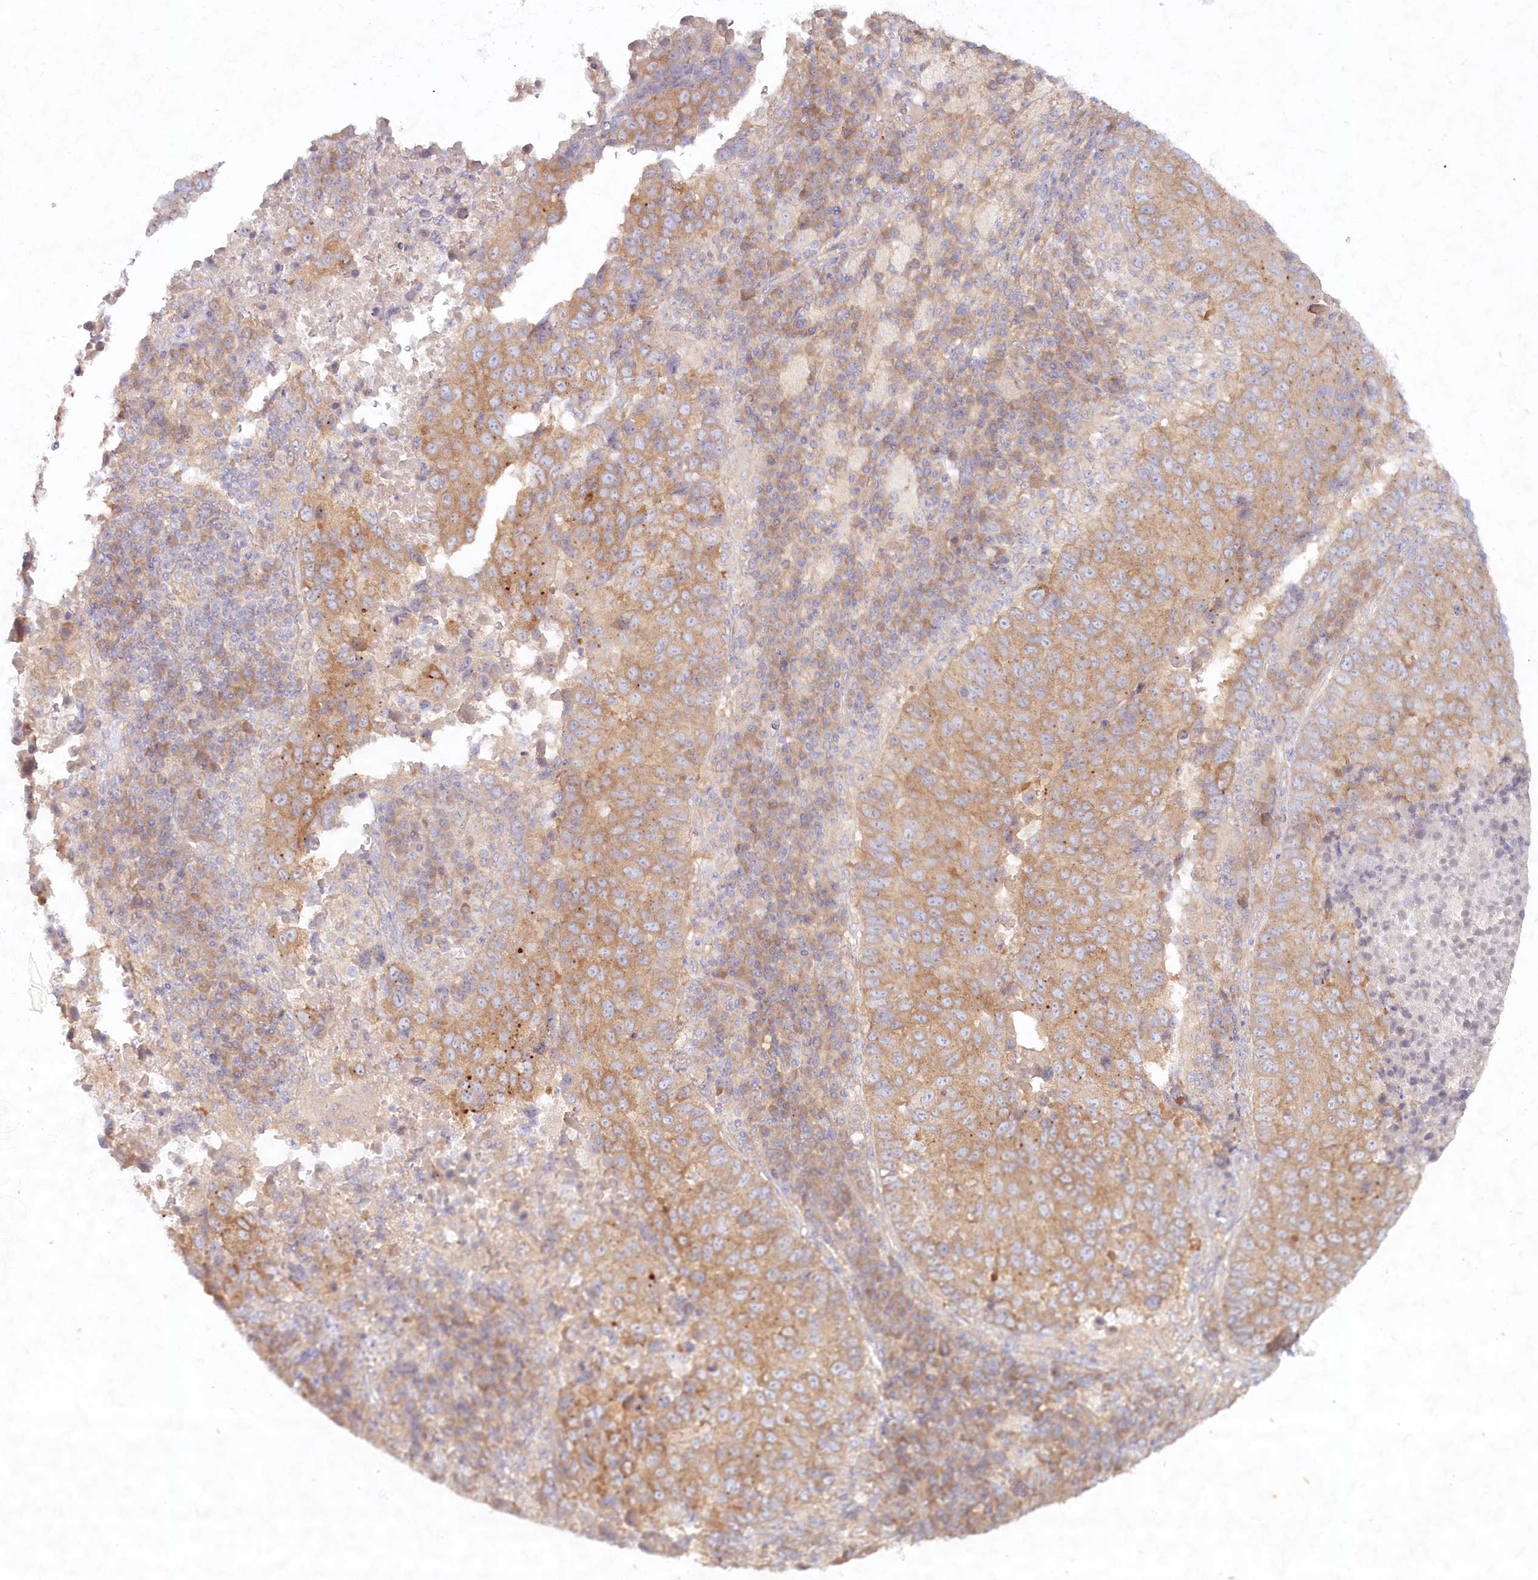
{"staining": {"intensity": "moderate", "quantity": ">75%", "location": "cytoplasmic/membranous"}, "tissue": "lung cancer", "cell_type": "Tumor cells", "image_type": "cancer", "snomed": [{"axis": "morphology", "description": "Squamous cell carcinoma, NOS"}, {"axis": "topography", "description": "Lung"}], "caption": "An IHC photomicrograph of tumor tissue is shown. Protein staining in brown highlights moderate cytoplasmic/membranous positivity in squamous cell carcinoma (lung) within tumor cells.", "gene": "TNIP1", "patient": {"sex": "male", "age": 73}}